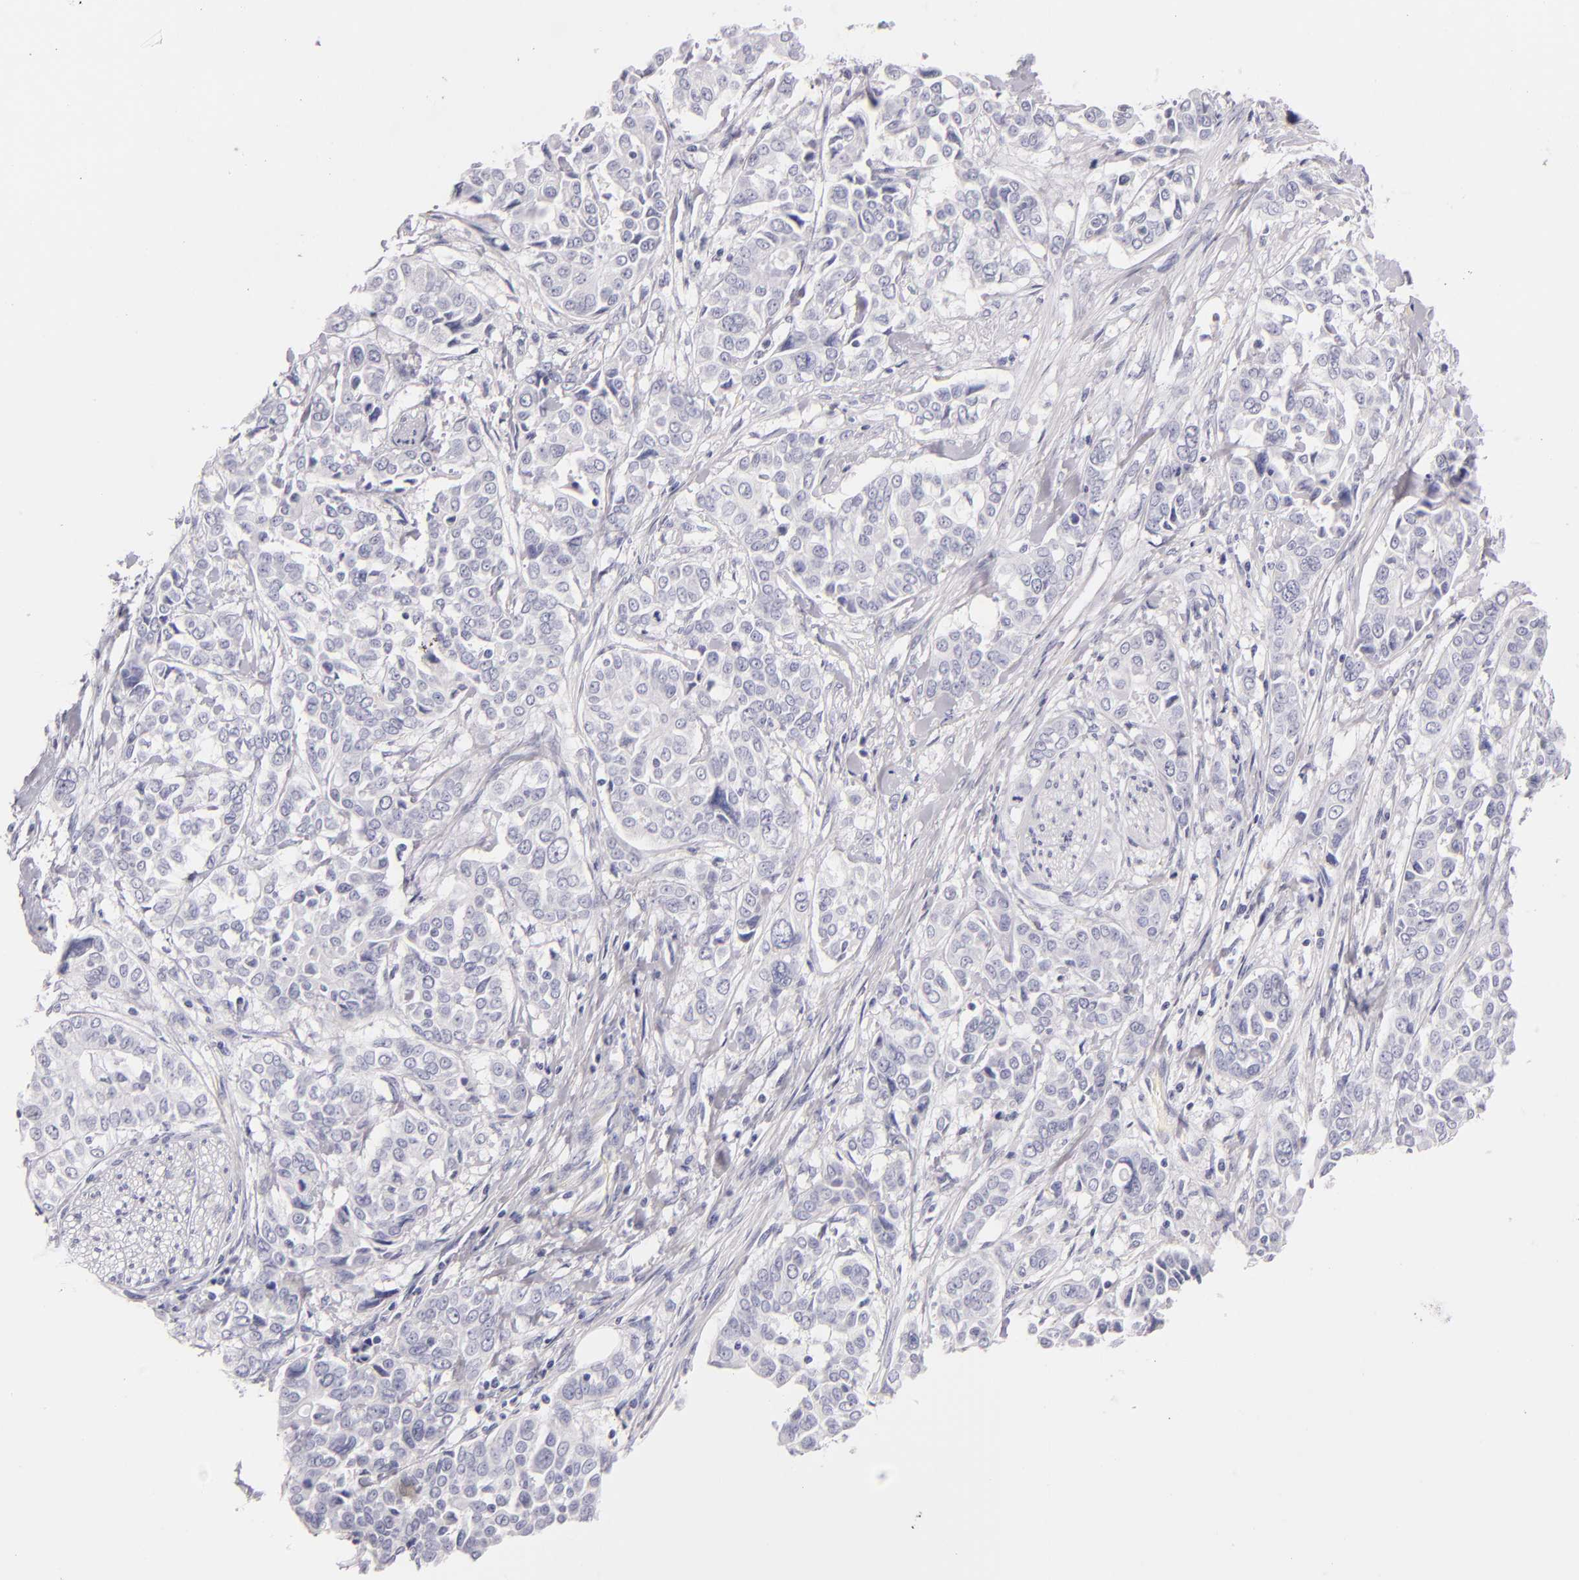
{"staining": {"intensity": "negative", "quantity": "none", "location": "none"}, "tissue": "pancreatic cancer", "cell_type": "Tumor cells", "image_type": "cancer", "snomed": [{"axis": "morphology", "description": "Adenocarcinoma, NOS"}, {"axis": "topography", "description": "Pancreas"}], "caption": "Human pancreatic adenocarcinoma stained for a protein using IHC demonstrates no positivity in tumor cells.", "gene": "FABP1", "patient": {"sex": "female", "age": 52}}